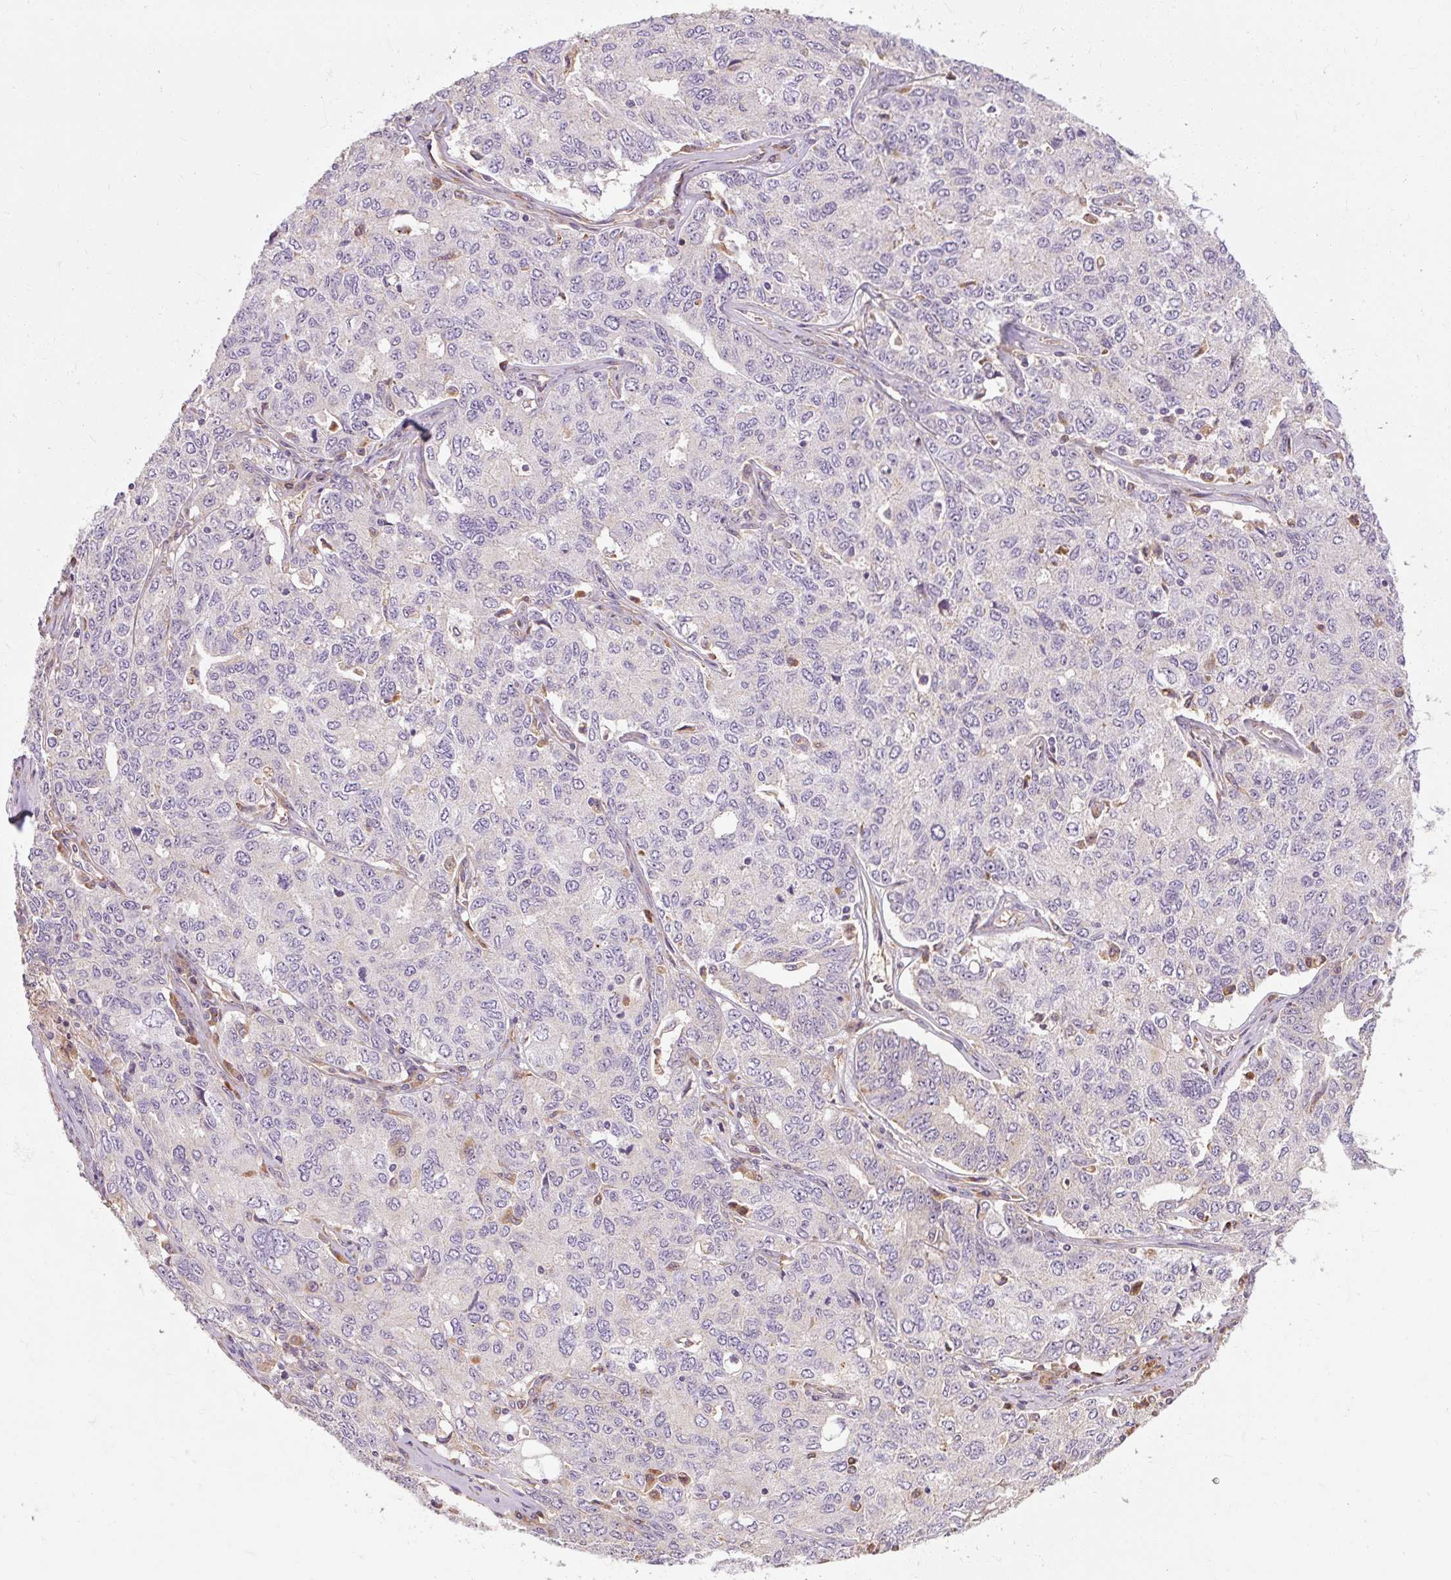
{"staining": {"intensity": "negative", "quantity": "none", "location": "none"}, "tissue": "ovarian cancer", "cell_type": "Tumor cells", "image_type": "cancer", "snomed": [{"axis": "morphology", "description": "Carcinoma, endometroid"}, {"axis": "topography", "description": "Ovary"}], "caption": "Tumor cells are negative for protein expression in human ovarian endometroid carcinoma.", "gene": "TBC1D4", "patient": {"sex": "female", "age": 62}}